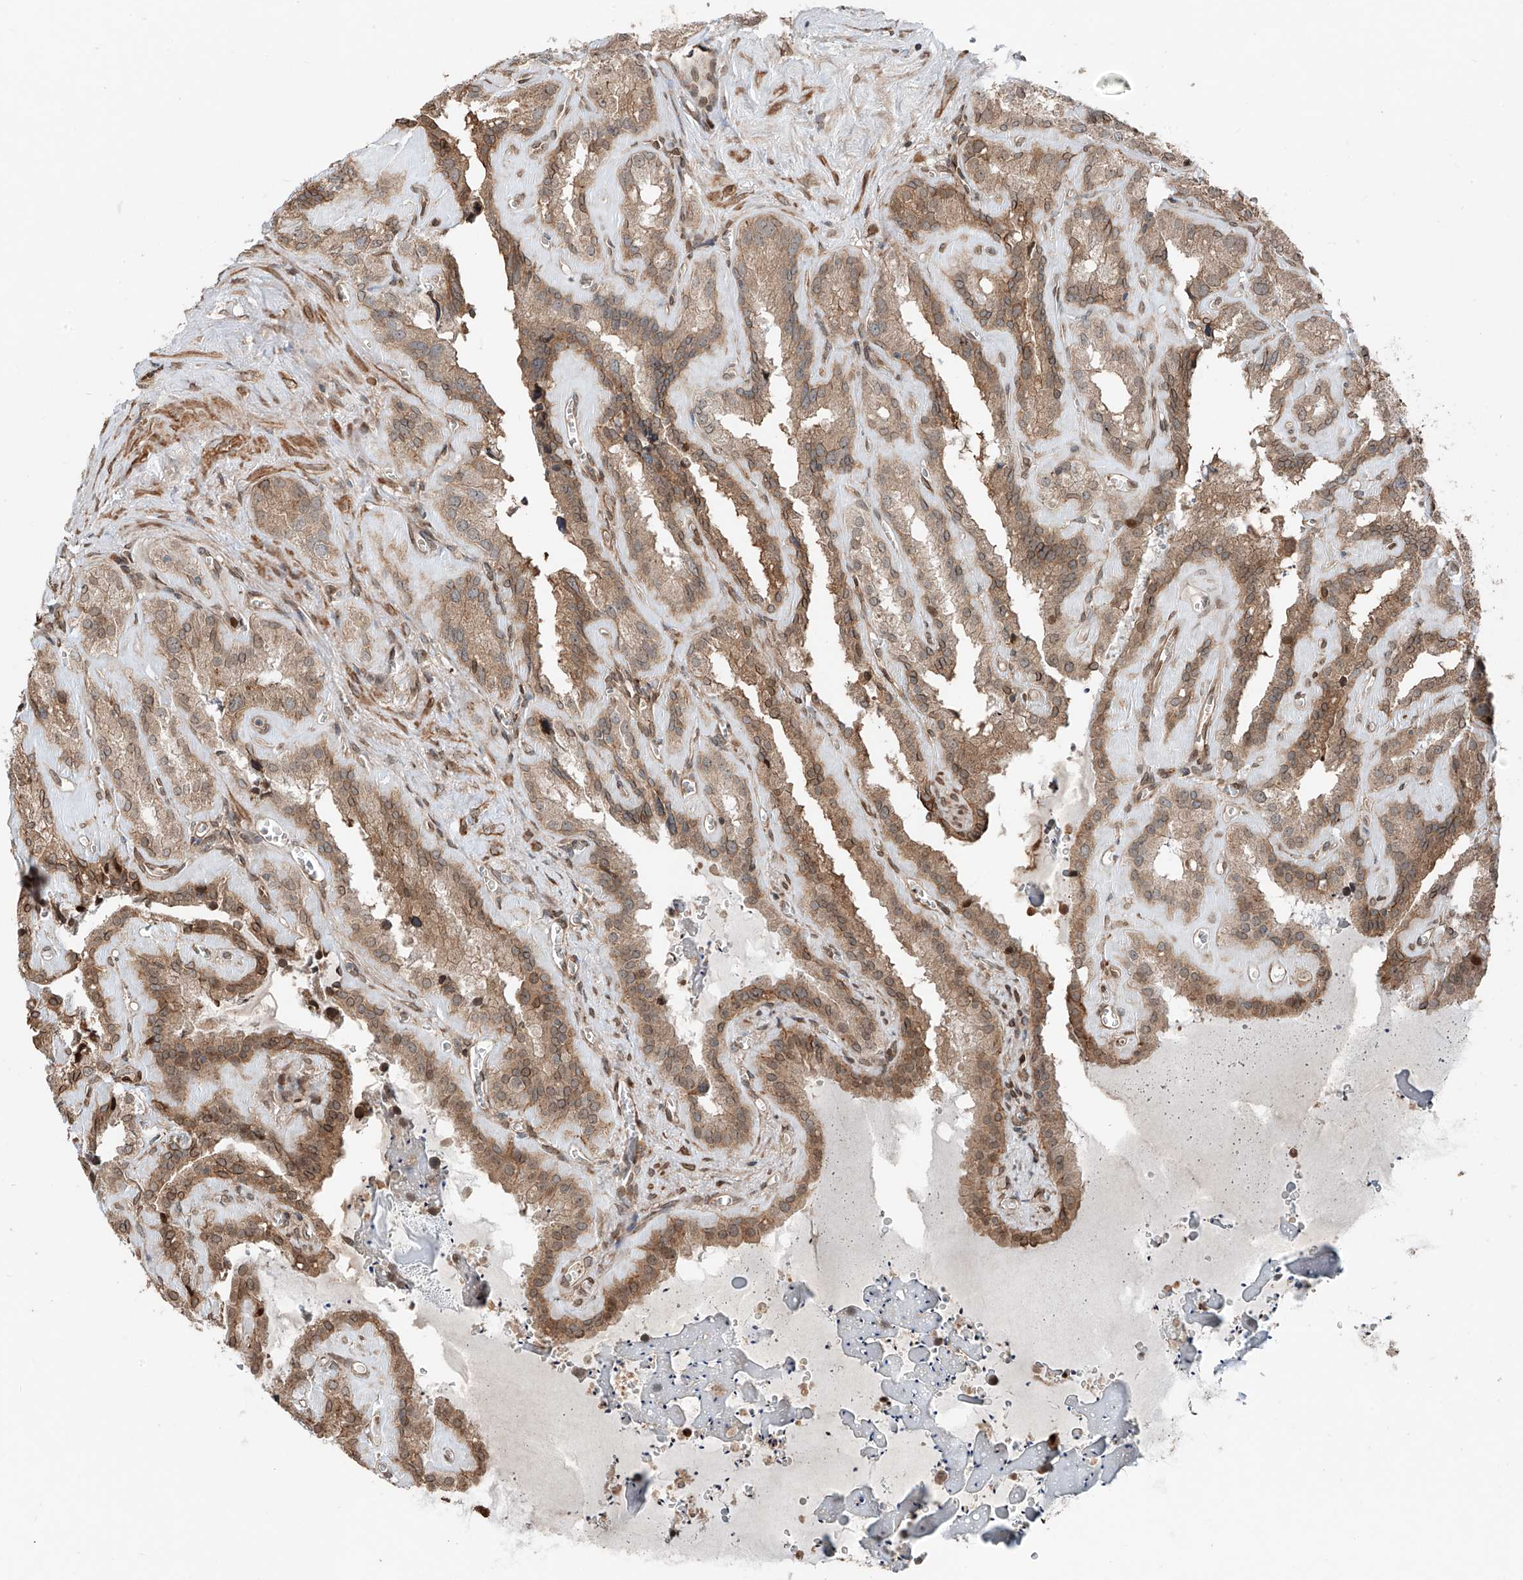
{"staining": {"intensity": "moderate", "quantity": ">75%", "location": "cytoplasmic/membranous,nuclear"}, "tissue": "seminal vesicle", "cell_type": "Glandular cells", "image_type": "normal", "snomed": [{"axis": "morphology", "description": "Normal tissue, NOS"}, {"axis": "topography", "description": "Prostate"}, {"axis": "topography", "description": "Seminal veicle"}], "caption": "The micrograph shows immunohistochemical staining of normal seminal vesicle. There is moderate cytoplasmic/membranous,nuclear positivity is identified in approximately >75% of glandular cells. (Brightfield microscopy of DAB IHC at high magnification).", "gene": "CEP162", "patient": {"sex": "male", "age": 59}}